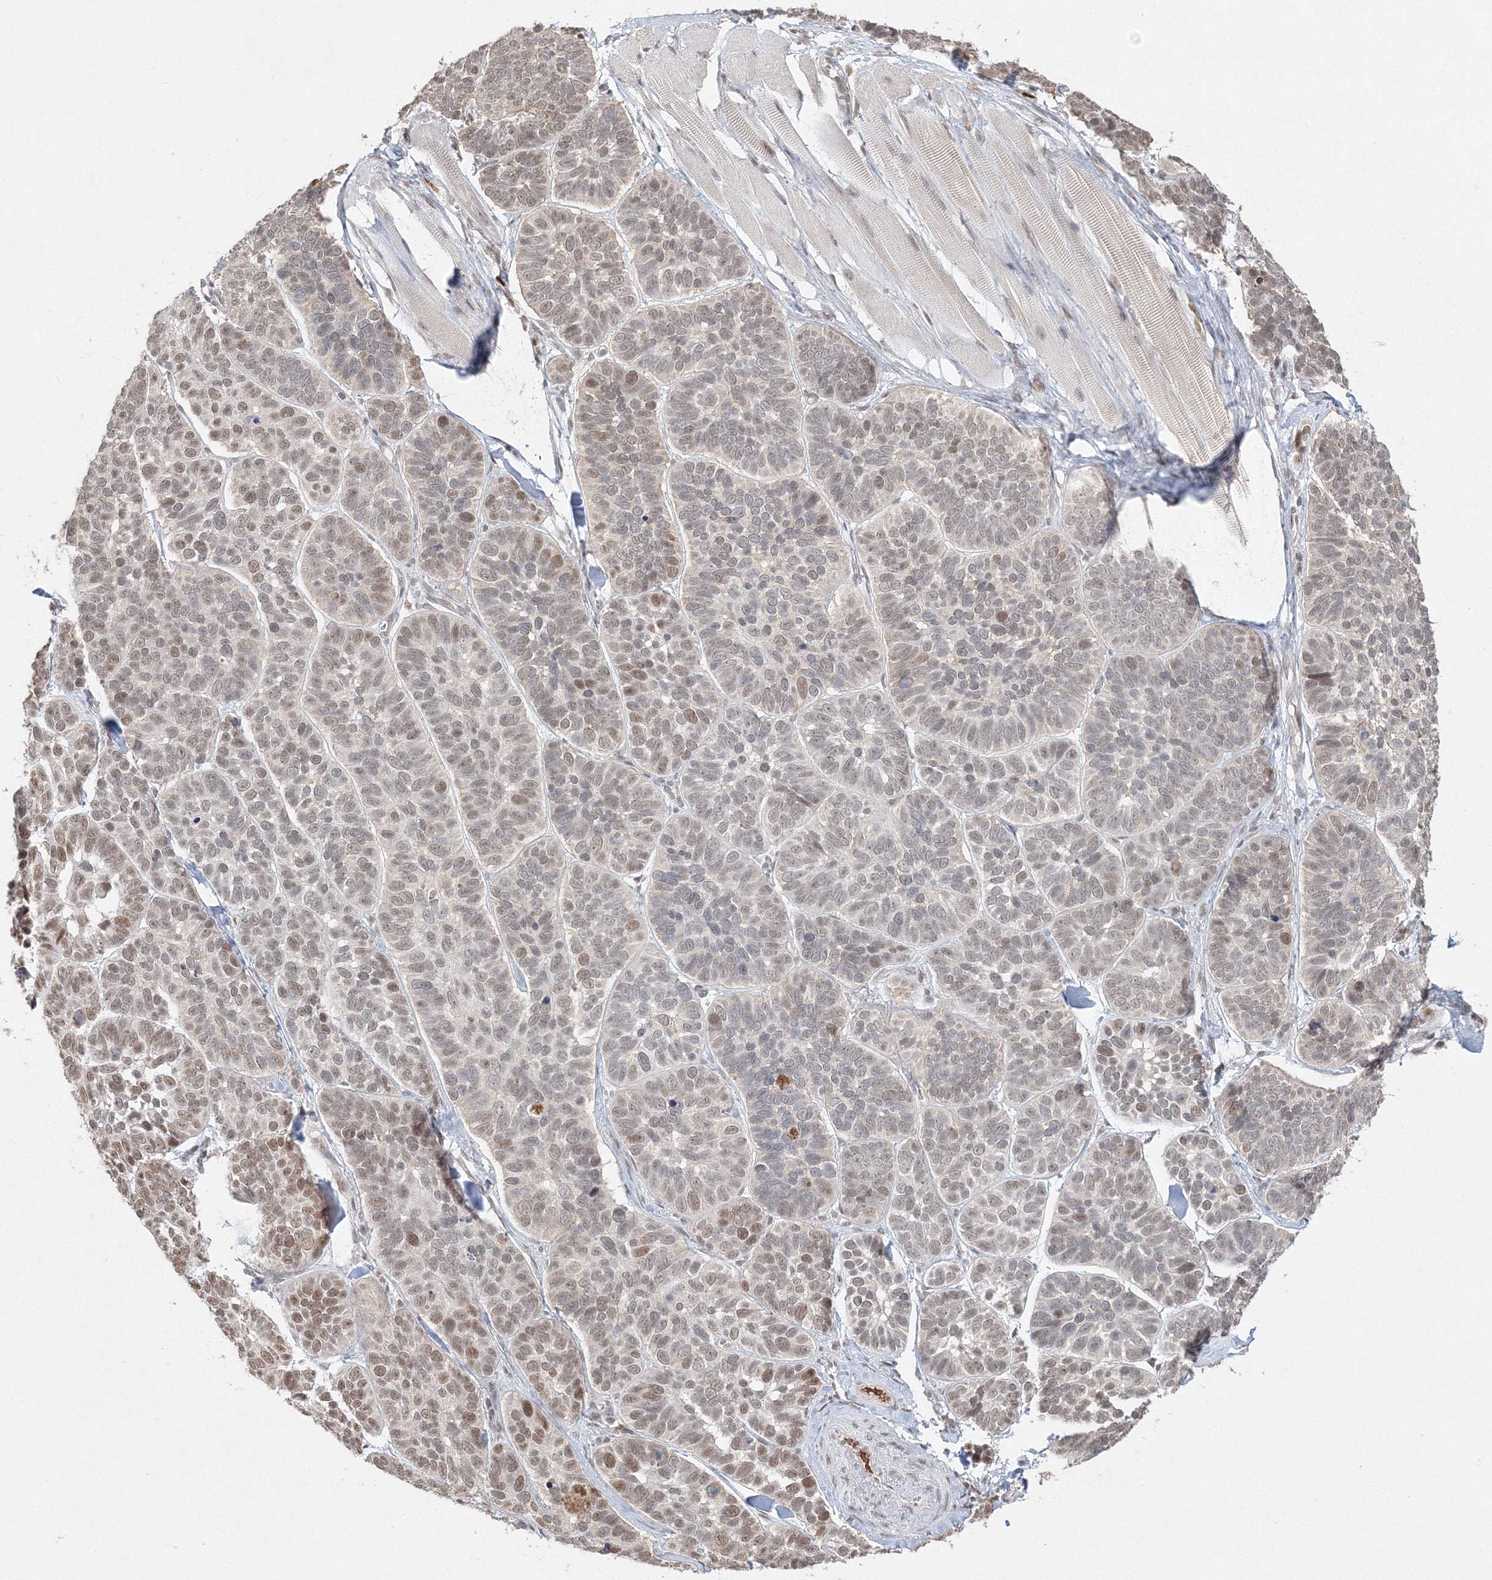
{"staining": {"intensity": "weak", "quantity": "25%-75%", "location": "nuclear"}, "tissue": "skin cancer", "cell_type": "Tumor cells", "image_type": "cancer", "snomed": [{"axis": "morphology", "description": "Basal cell carcinoma"}, {"axis": "topography", "description": "Skin"}], "caption": "A micrograph showing weak nuclear positivity in about 25%-75% of tumor cells in basal cell carcinoma (skin), as visualized by brown immunohistochemical staining.", "gene": "IWS1", "patient": {"sex": "male", "age": 62}}